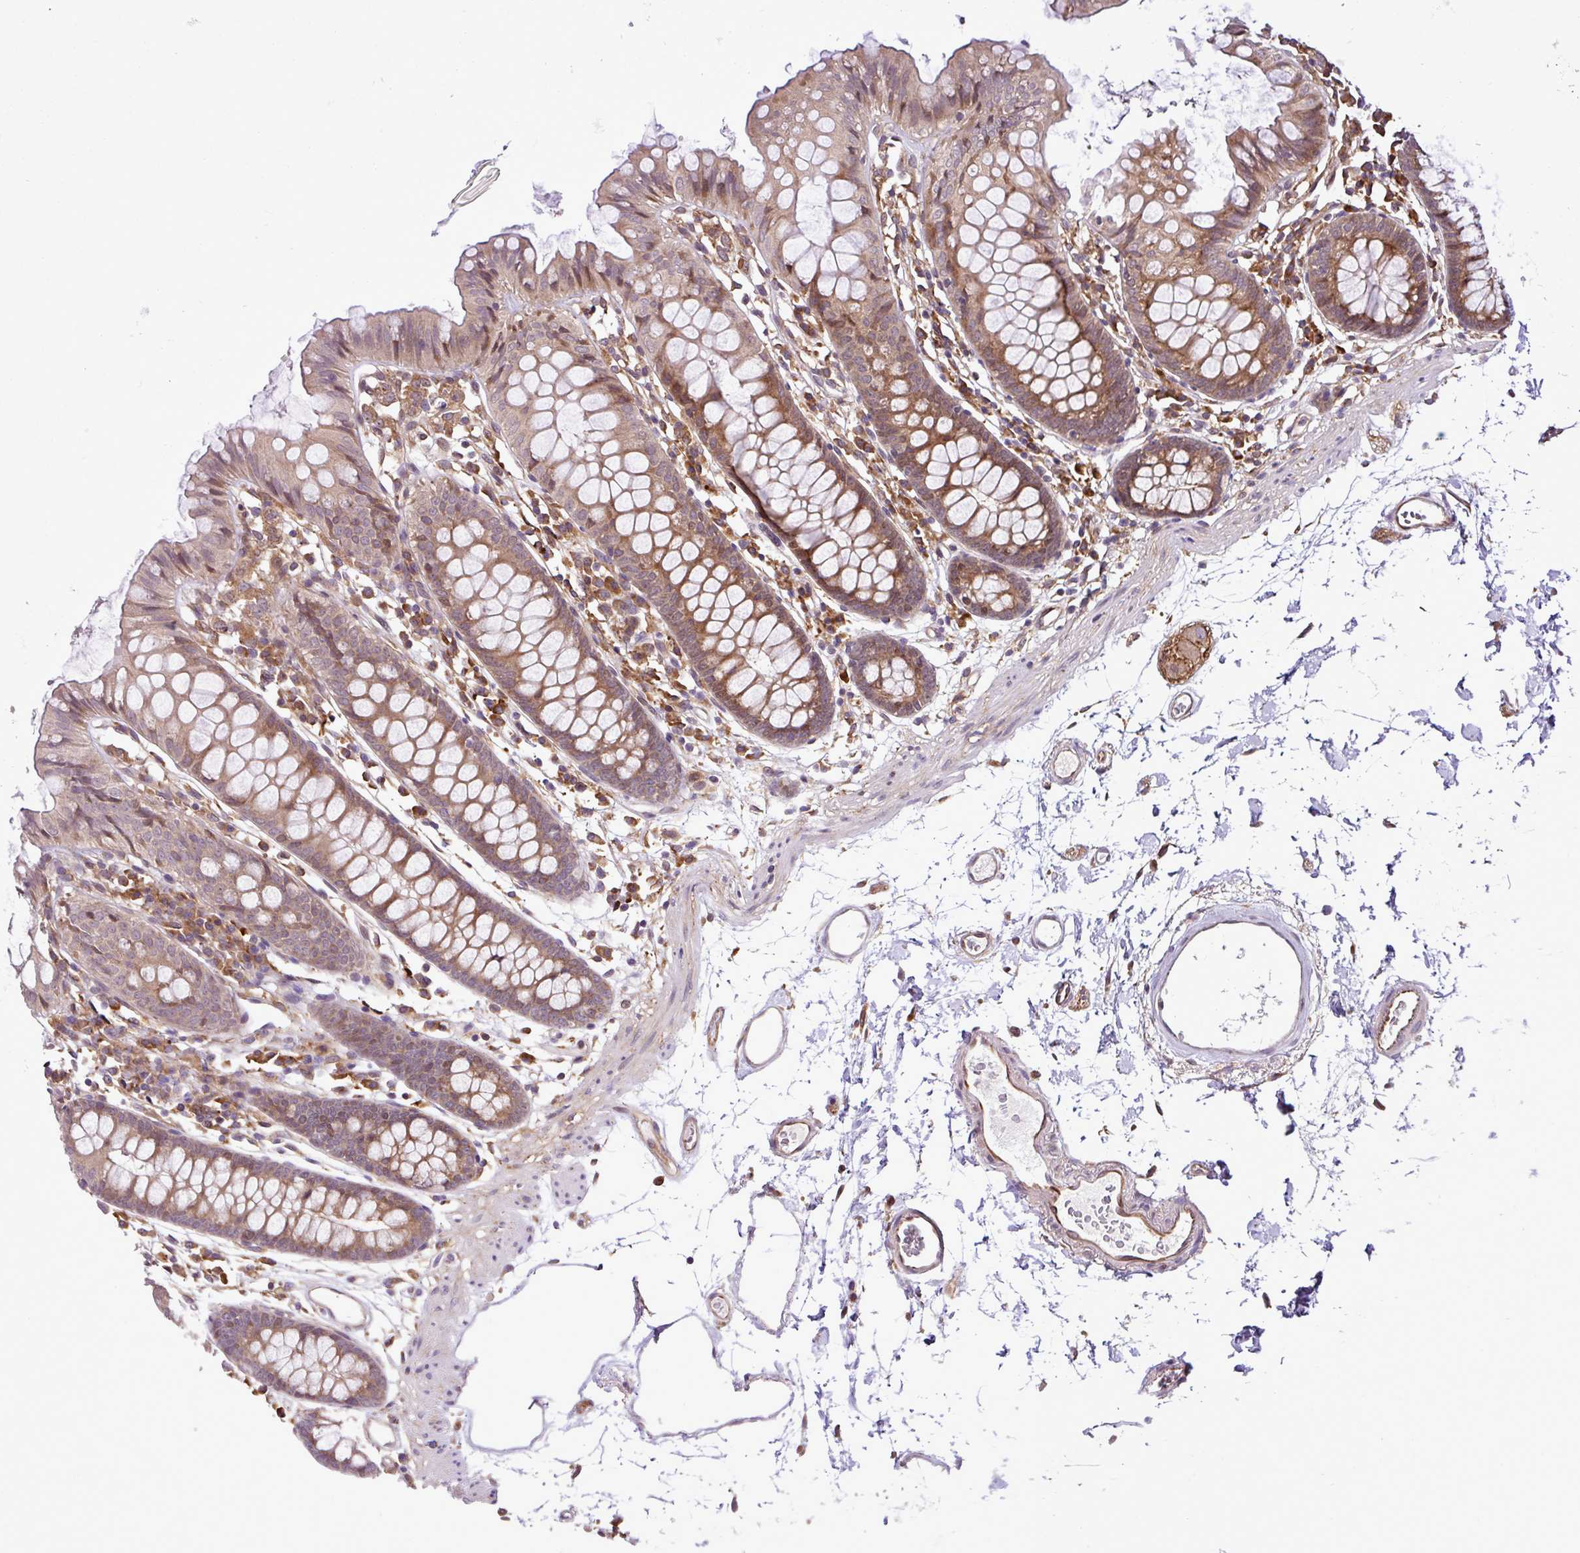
{"staining": {"intensity": "moderate", "quantity": ">75%", "location": "cytoplasmic/membranous"}, "tissue": "colon", "cell_type": "Endothelial cells", "image_type": "normal", "snomed": [{"axis": "morphology", "description": "Normal tissue, NOS"}, {"axis": "topography", "description": "Colon"}], "caption": "DAB immunohistochemical staining of unremarkable colon shows moderate cytoplasmic/membranous protein staining in about >75% of endothelial cells. (brown staining indicates protein expression, while blue staining denotes nuclei).", "gene": "DLGAP4", "patient": {"sex": "female", "age": 84}}